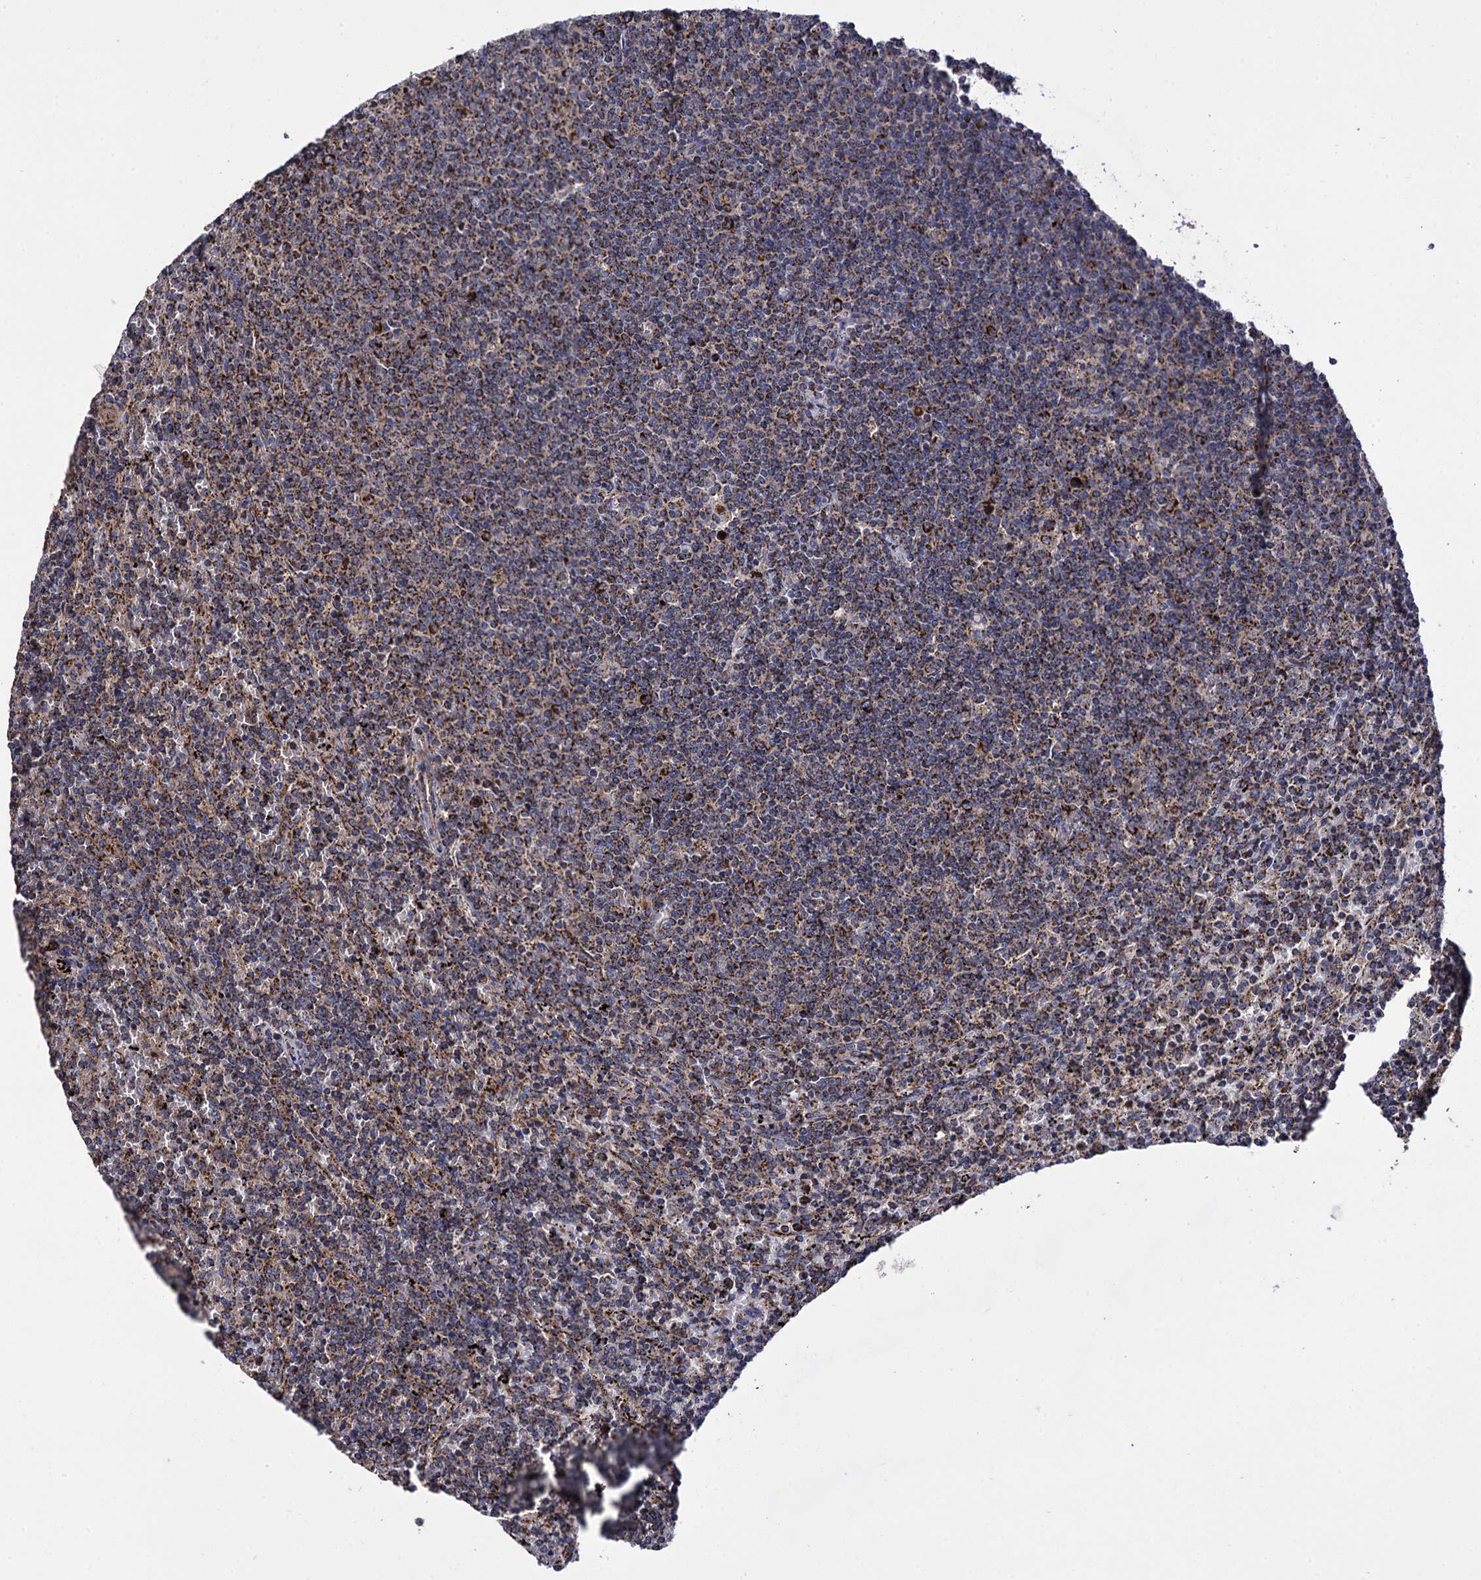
{"staining": {"intensity": "moderate", "quantity": ">75%", "location": "cytoplasmic/membranous"}, "tissue": "lymphoma", "cell_type": "Tumor cells", "image_type": "cancer", "snomed": [{"axis": "morphology", "description": "Malignant lymphoma, non-Hodgkin's type, Low grade"}, {"axis": "topography", "description": "Spleen"}], "caption": "Brown immunohistochemical staining in lymphoma demonstrates moderate cytoplasmic/membranous positivity in approximately >75% of tumor cells.", "gene": "IQCH", "patient": {"sex": "female", "age": 50}}